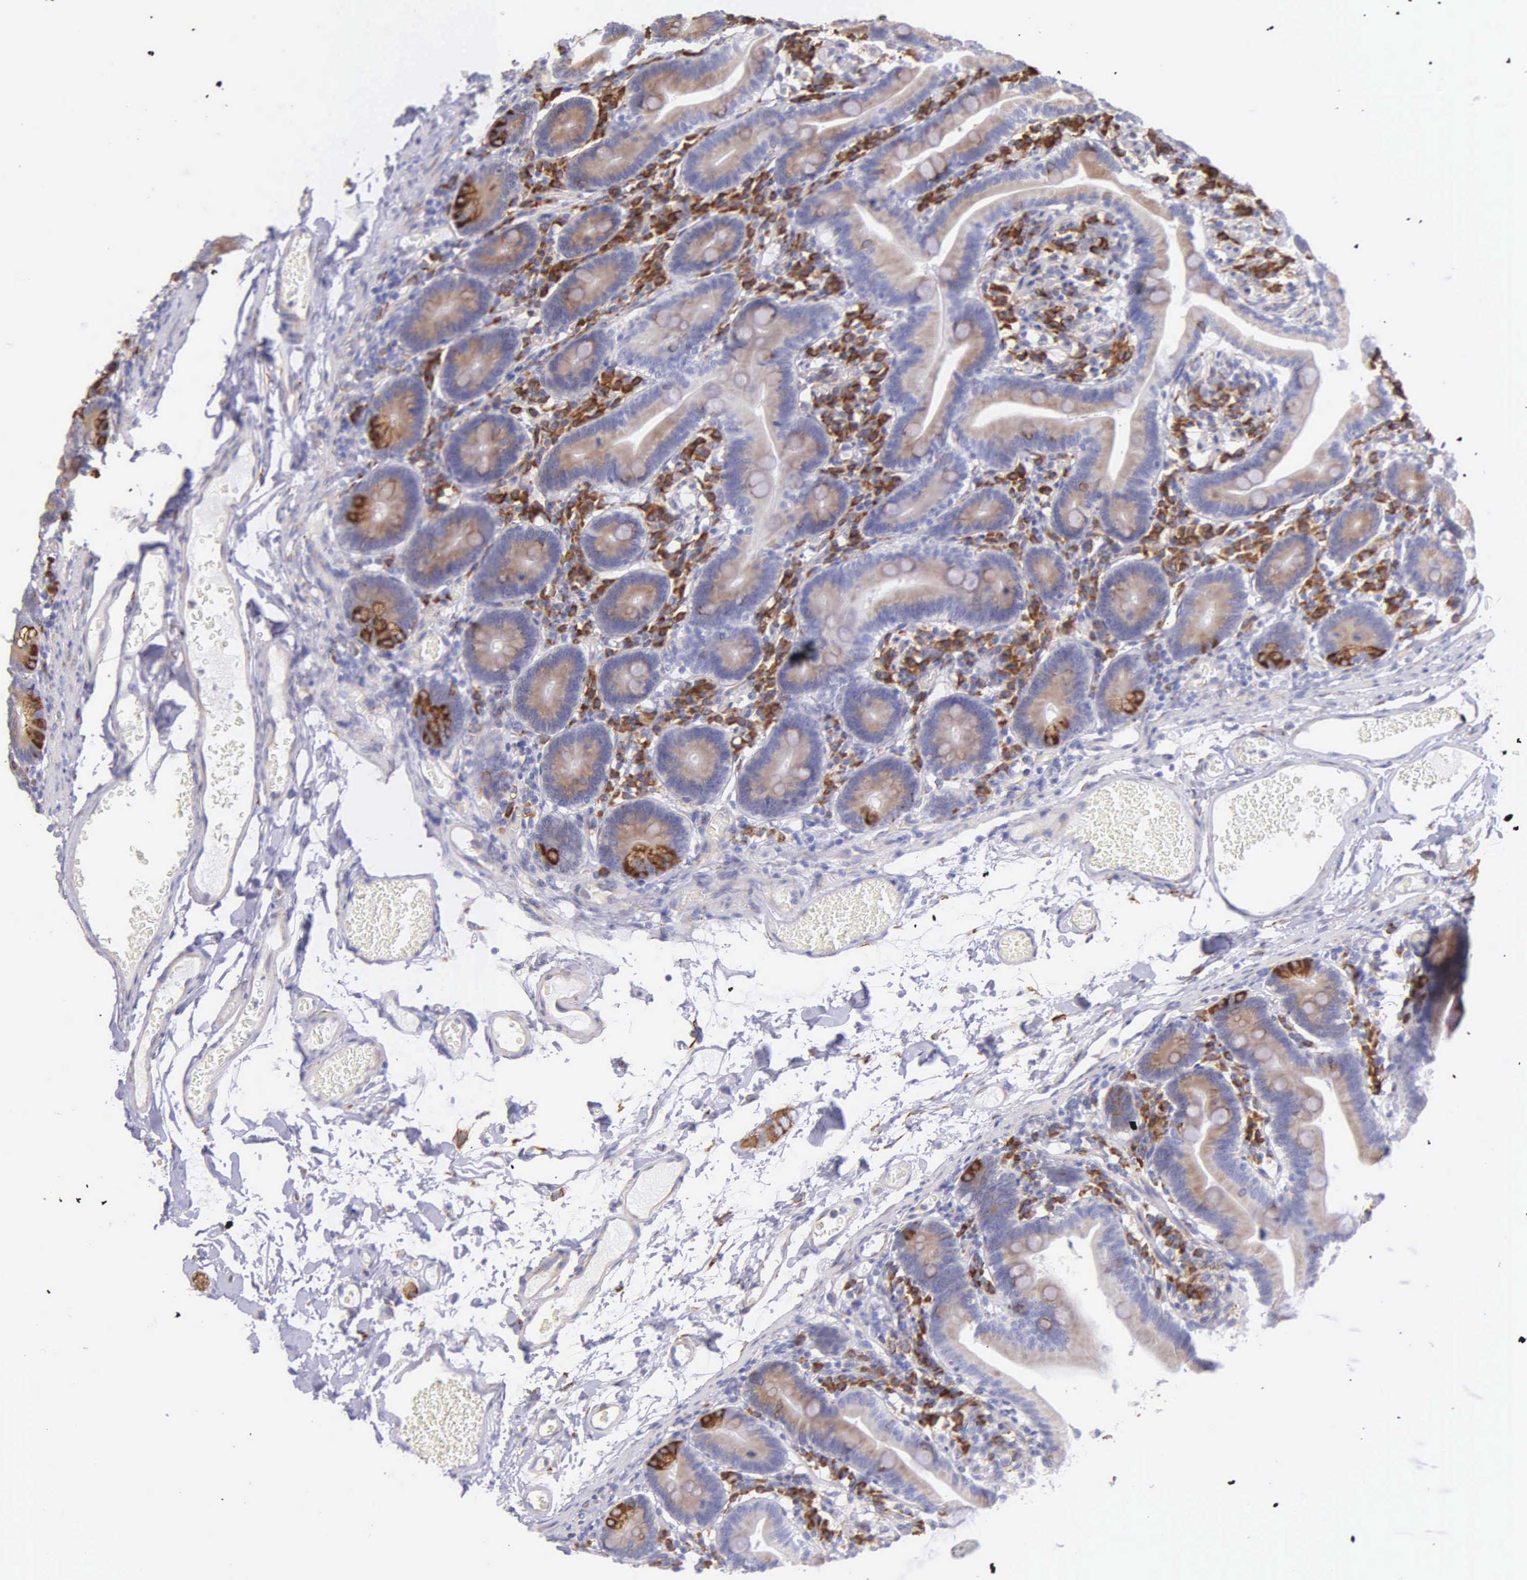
{"staining": {"intensity": "moderate", "quantity": ">75%", "location": "cytoplasmic/membranous"}, "tissue": "duodenum", "cell_type": "Glandular cells", "image_type": "normal", "snomed": [{"axis": "morphology", "description": "Normal tissue, NOS"}, {"axis": "topography", "description": "Duodenum"}], "caption": "Protein expression analysis of benign duodenum exhibits moderate cytoplasmic/membranous staining in approximately >75% of glandular cells. (DAB IHC with brightfield microscopy, high magnification).", "gene": "CKAP4", "patient": {"sex": "female", "age": 75}}